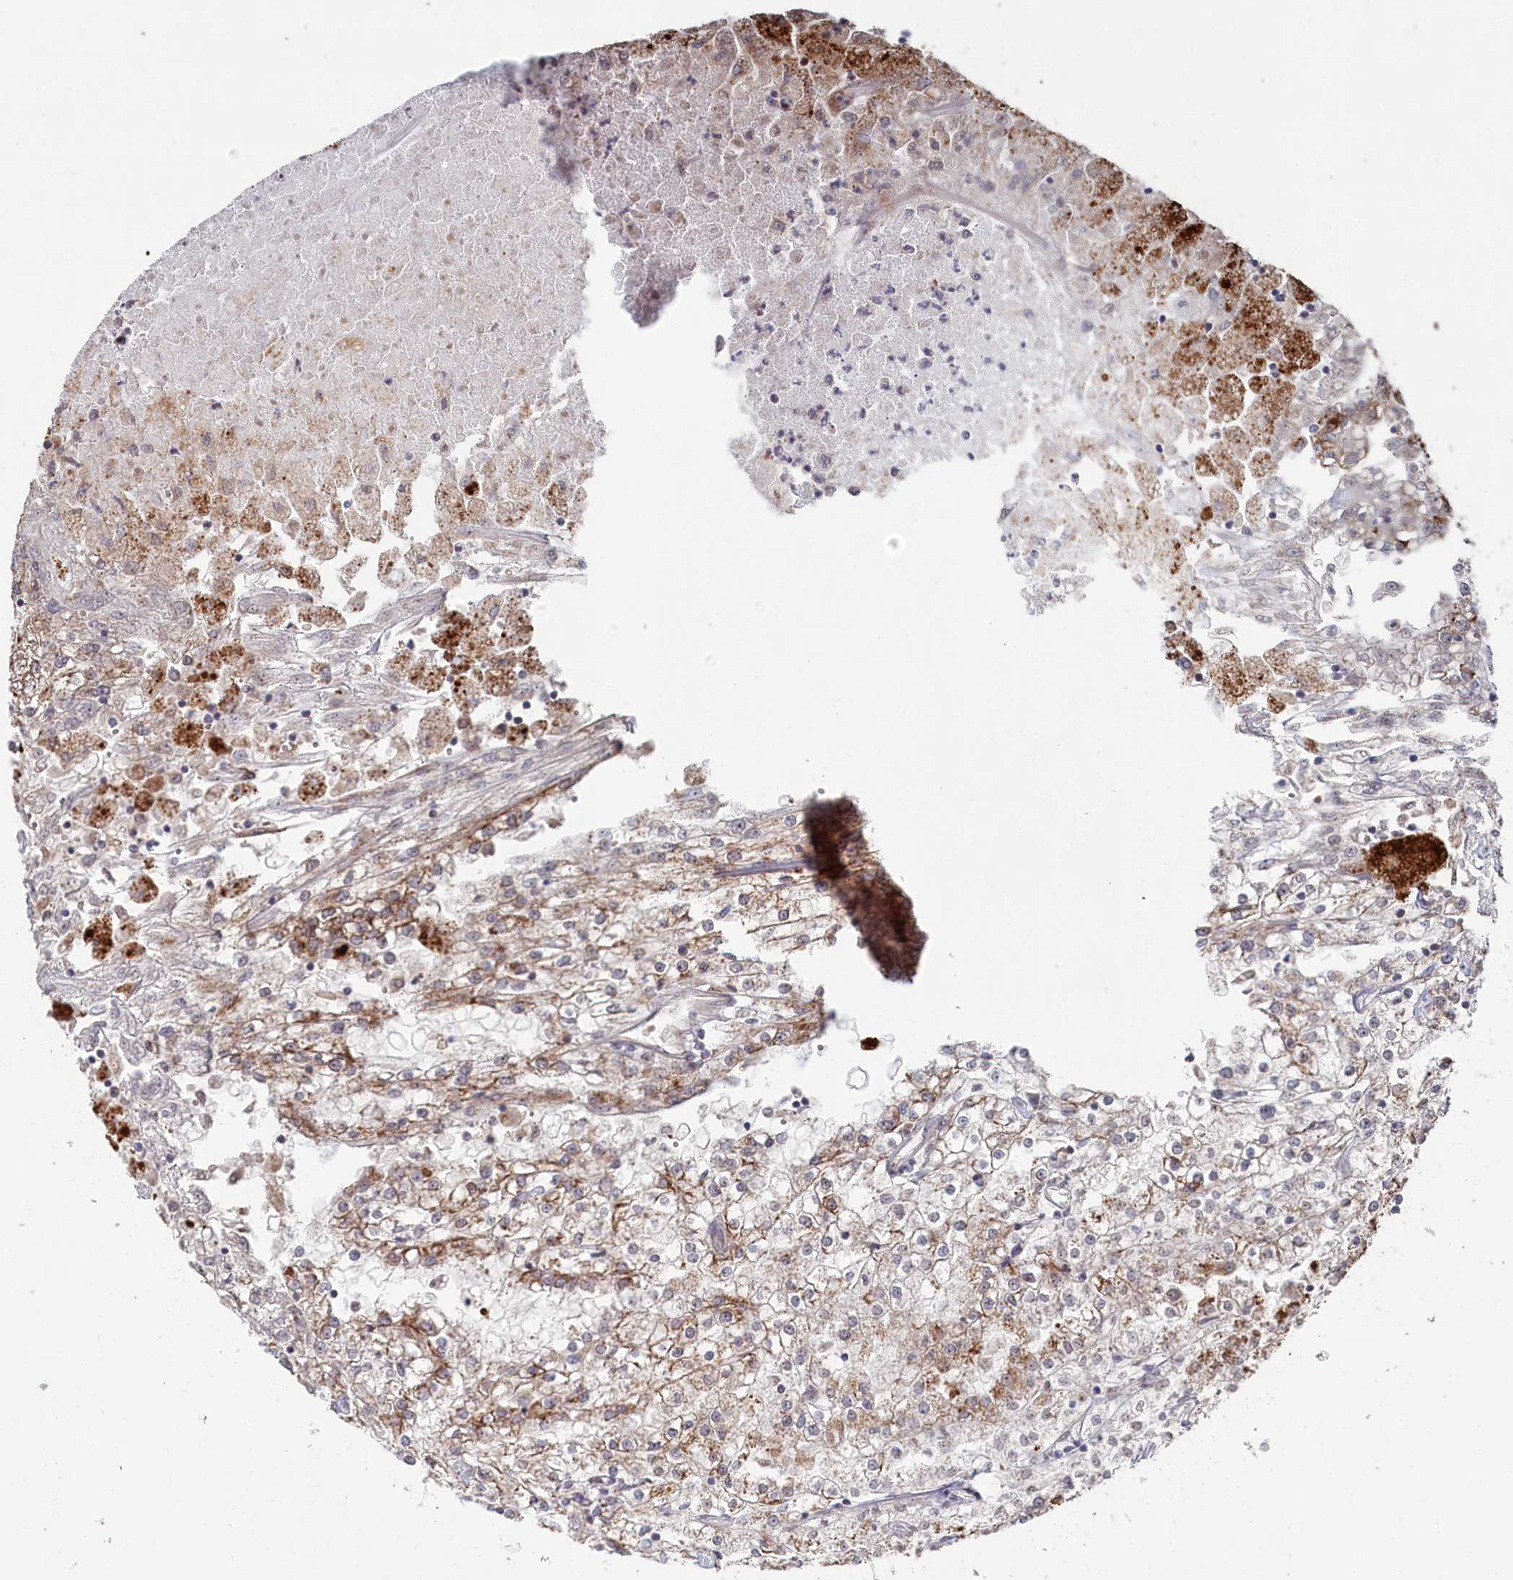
{"staining": {"intensity": "moderate", "quantity": "25%-75%", "location": "cytoplasmic/membranous"}, "tissue": "renal cancer", "cell_type": "Tumor cells", "image_type": "cancer", "snomed": [{"axis": "morphology", "description": "Adenocarcinoma, NOS"}, {"axis": "topography", "description": "Kidney"}], "caption": "Immunohistochemical staining of human renal adenocarcinoma exhibits moderate cytoplasmic/membranous protein expression in approximately 25%-75% of tumor cells. The protein is shown in brown color, while the nuclei are stained blue.", "gene": "WAPL", "patient": {"sex": "female", "age": 52}}